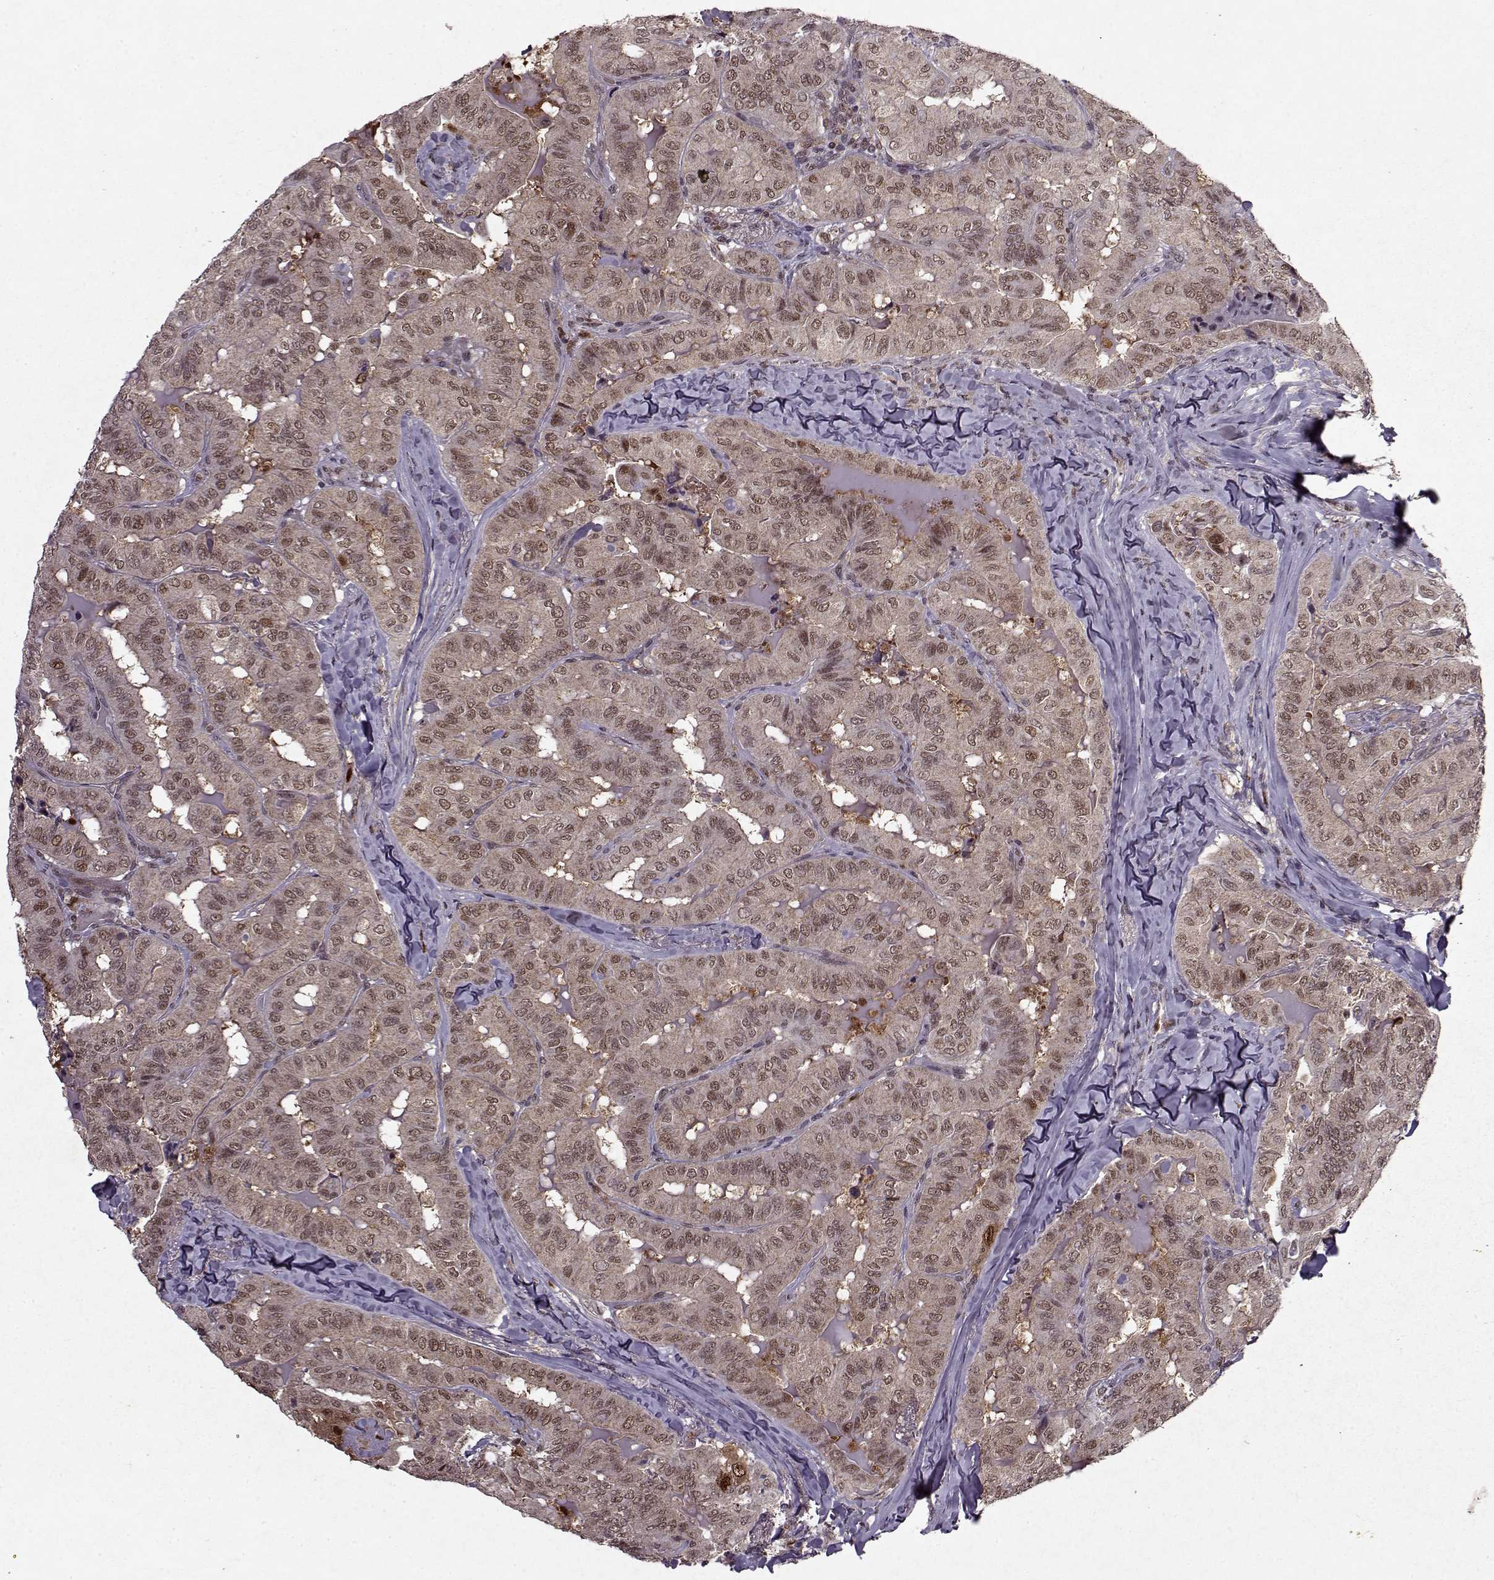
{"staining": {"intensity": "weak", "quantity": ">75%", "location": "nuclear"}, "tissue": "thyroid cancer", "cell_type": "Tumor cells", "image_type": "cancer", "snomed": [{"axis": "morphology", "description": "Papillary adenocarcinoma, NOS"}, {"axis": "topography", "description": "Thyroid gland"}], "caption": "Immunohistochemical staining of thyroid cancer shows weak nuclear protein positivity in approximately >75% of tumor cells.", "gene": "PSMA7", "patient": {"sex": "female", "age": 68}}